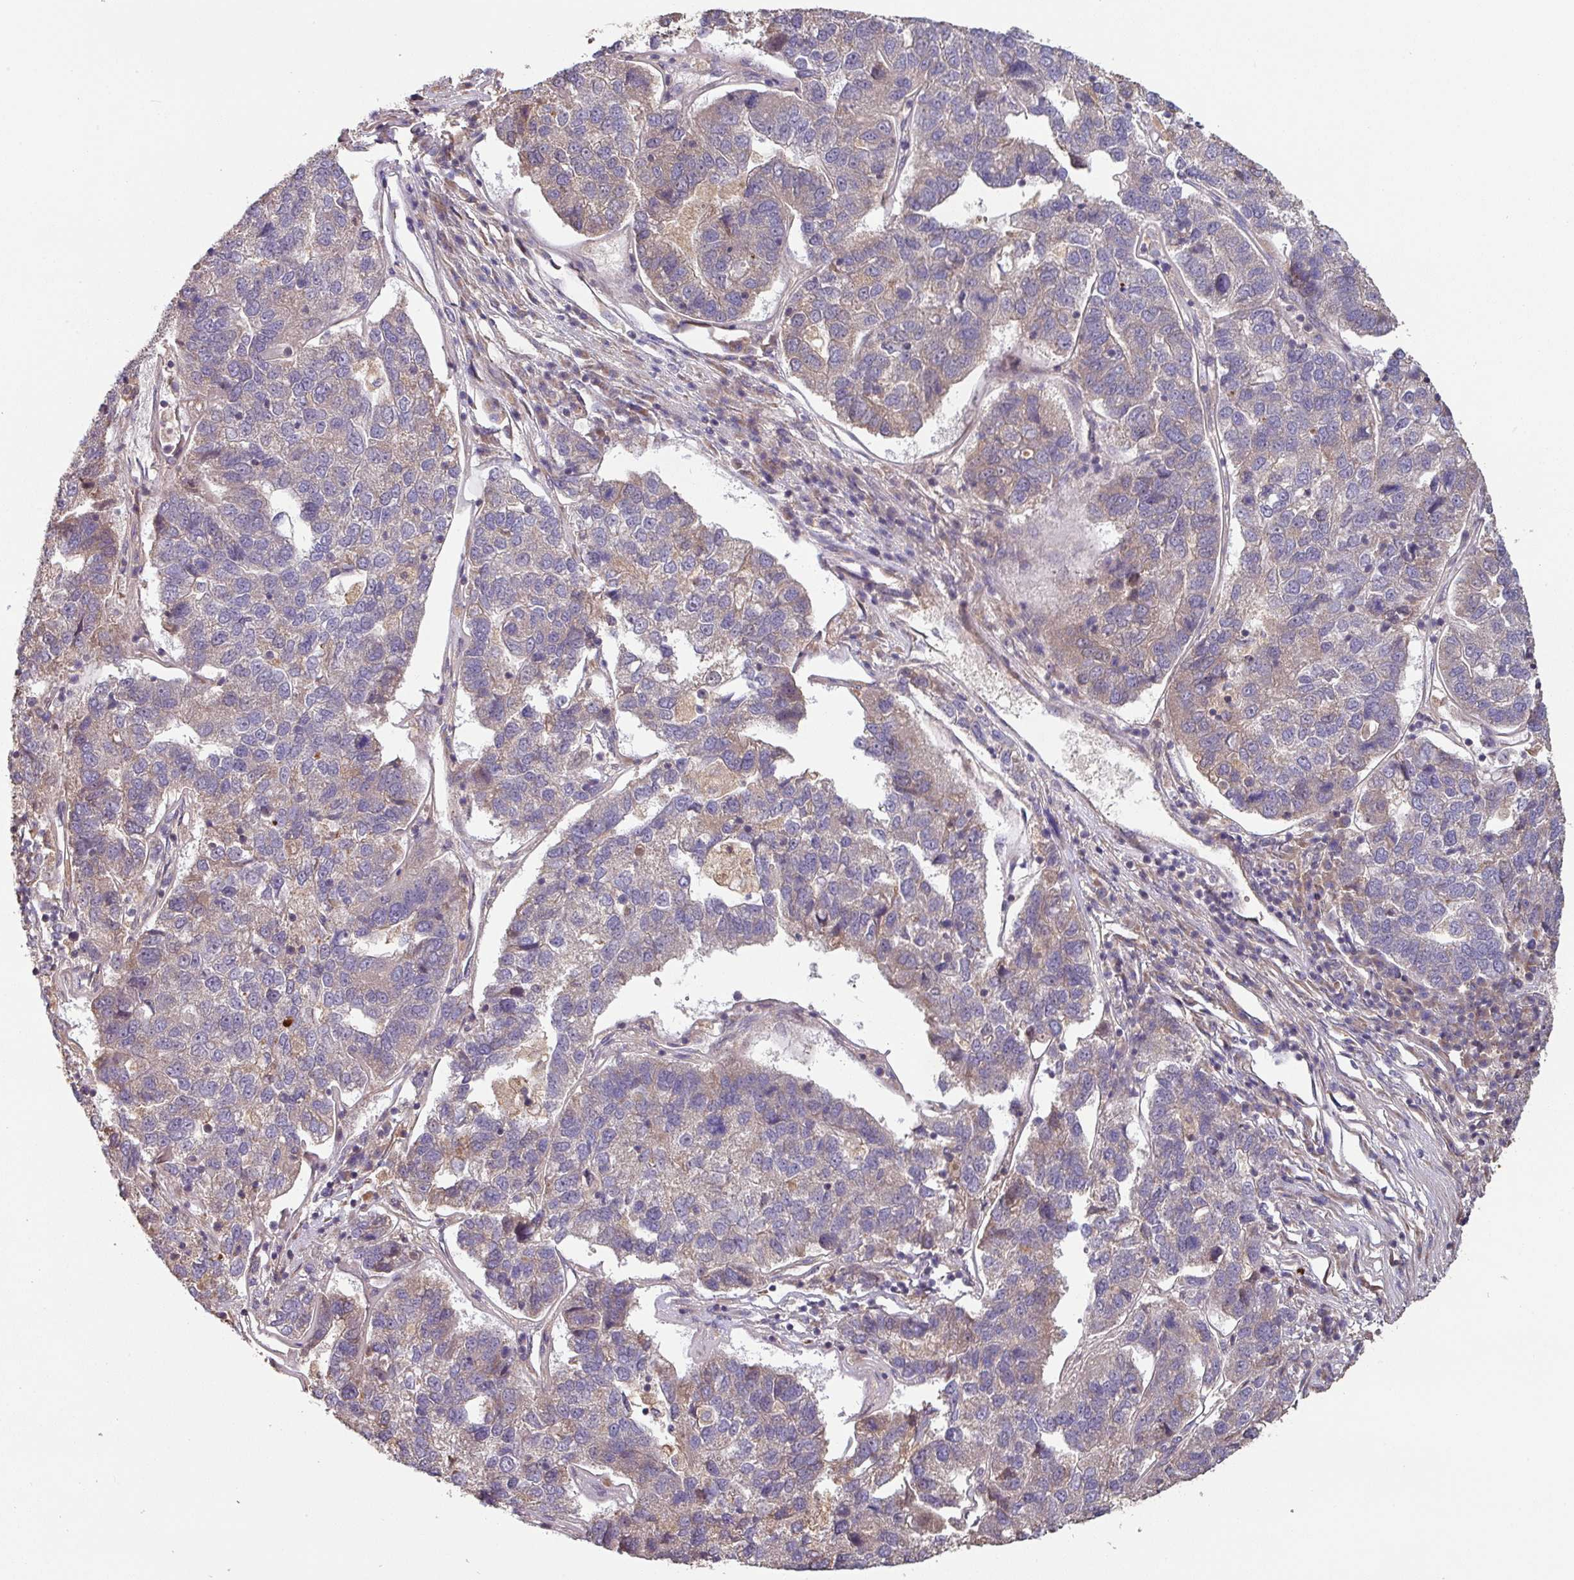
{"staining": {"intensity": "weak", "quantity": "<25%", "location": "cytoplasmic/membranous"}, "tissue": "pancreatic cancer", "cell_type": "Tumor cells", "image_type": "cancer", "snomed": [{"axis": "morphology", "description": "Adenocarcinoma, NOS"}, {"axis": "topography", "description": "Pancreas"}], "caption": "Tumor cells show no significant staining in pancreatic cancer.", "gene": "SIK1", "patient": {"sex": "female", "age": 61}}